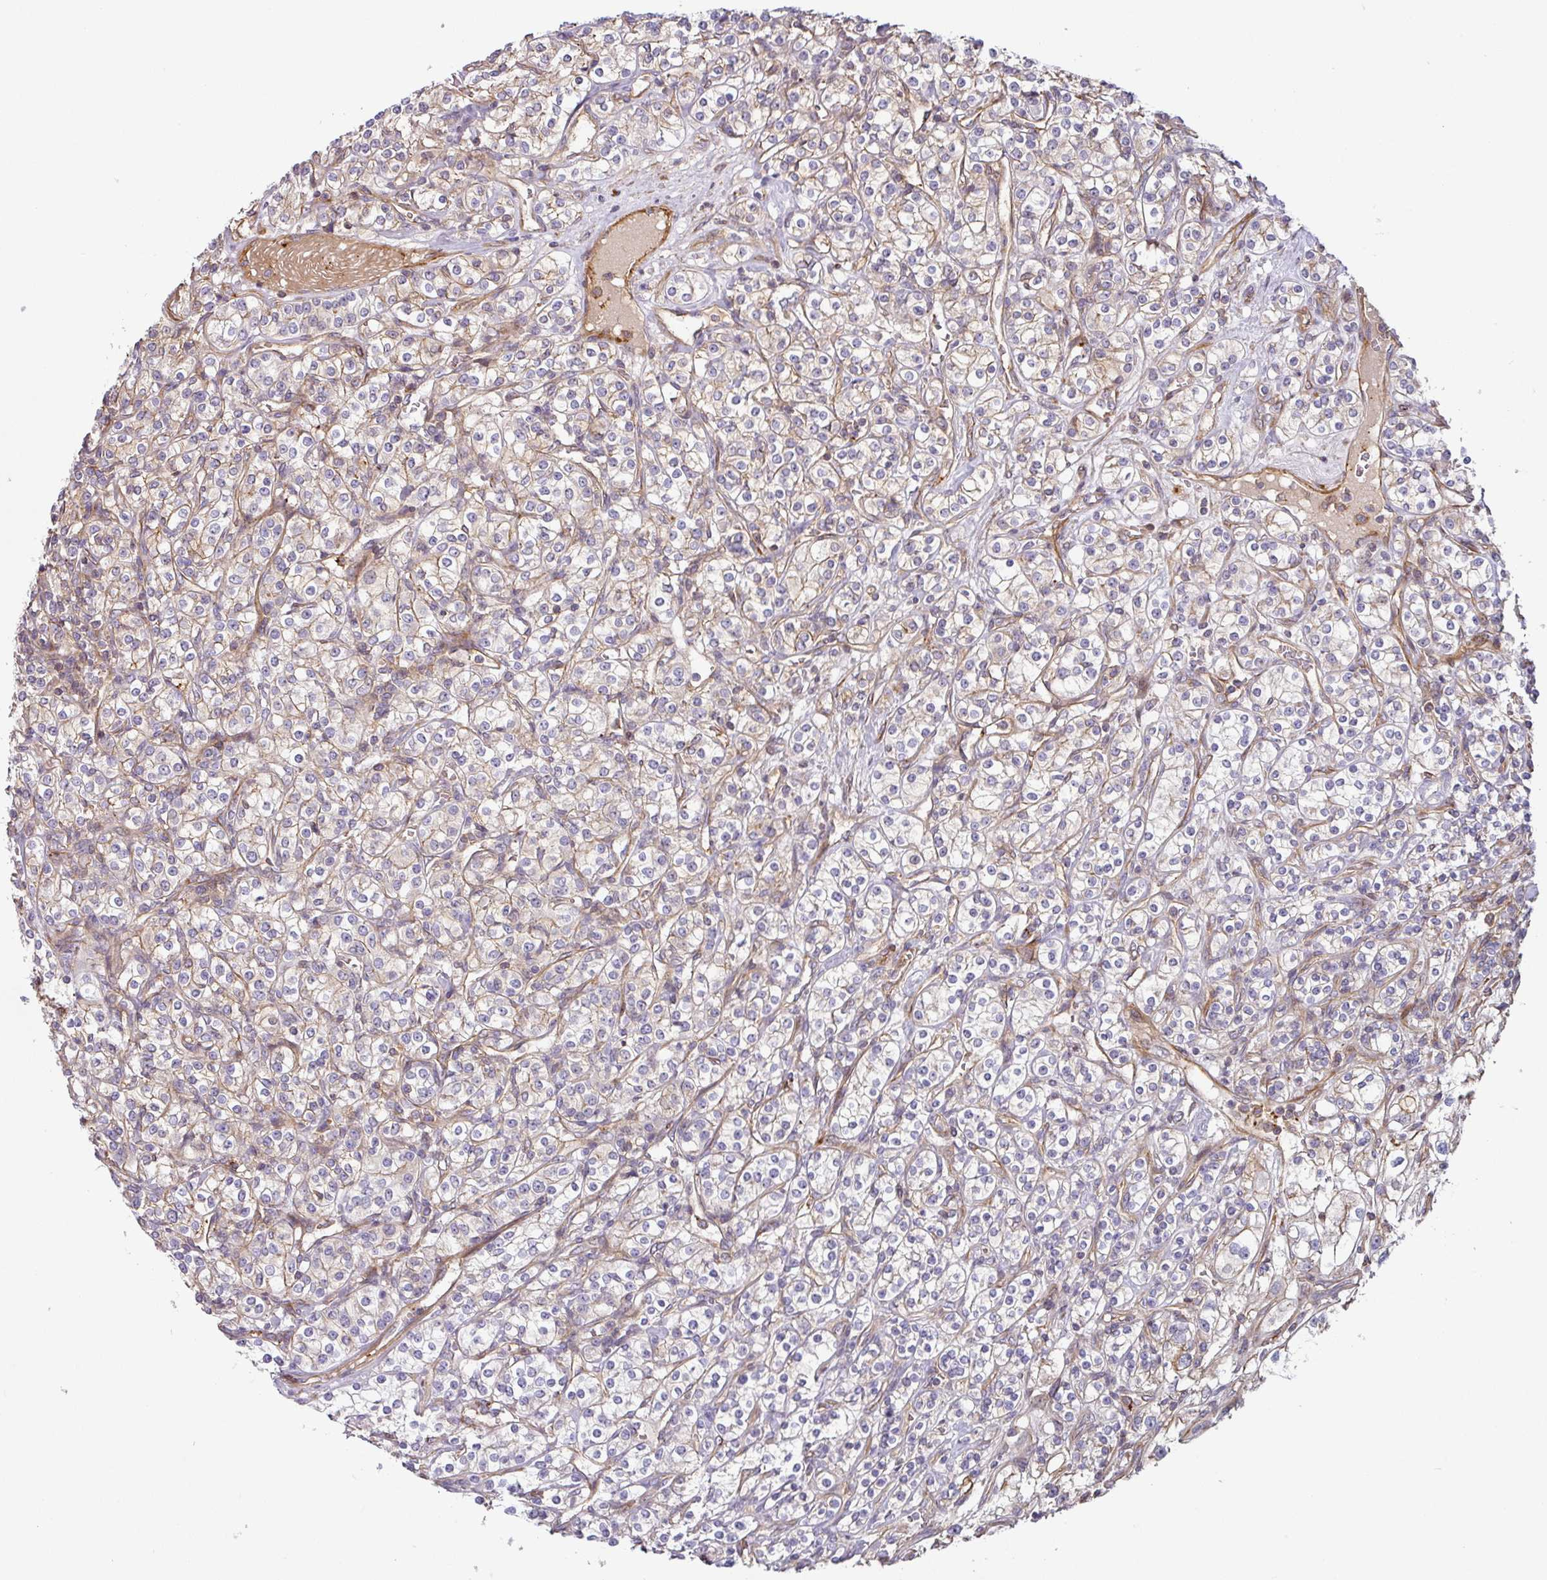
{"staining": {"intensity": "negative", "quantity": "none", "location": "none"}, "tissue": "renal cancer", "cell_type": "Tumor cells", "image_type": "cancer", "snomed": [{"axis": "morphology", "description": "Adenocarcinoma, NOS"}, {"axis": "topography", "description": "Kidney"}], "caption": "Tumor cells are negative for brown protein staining in renal adenocarcinoma.", "gene": "CASP2", "patient": {"sex": "male", "age": 77}}